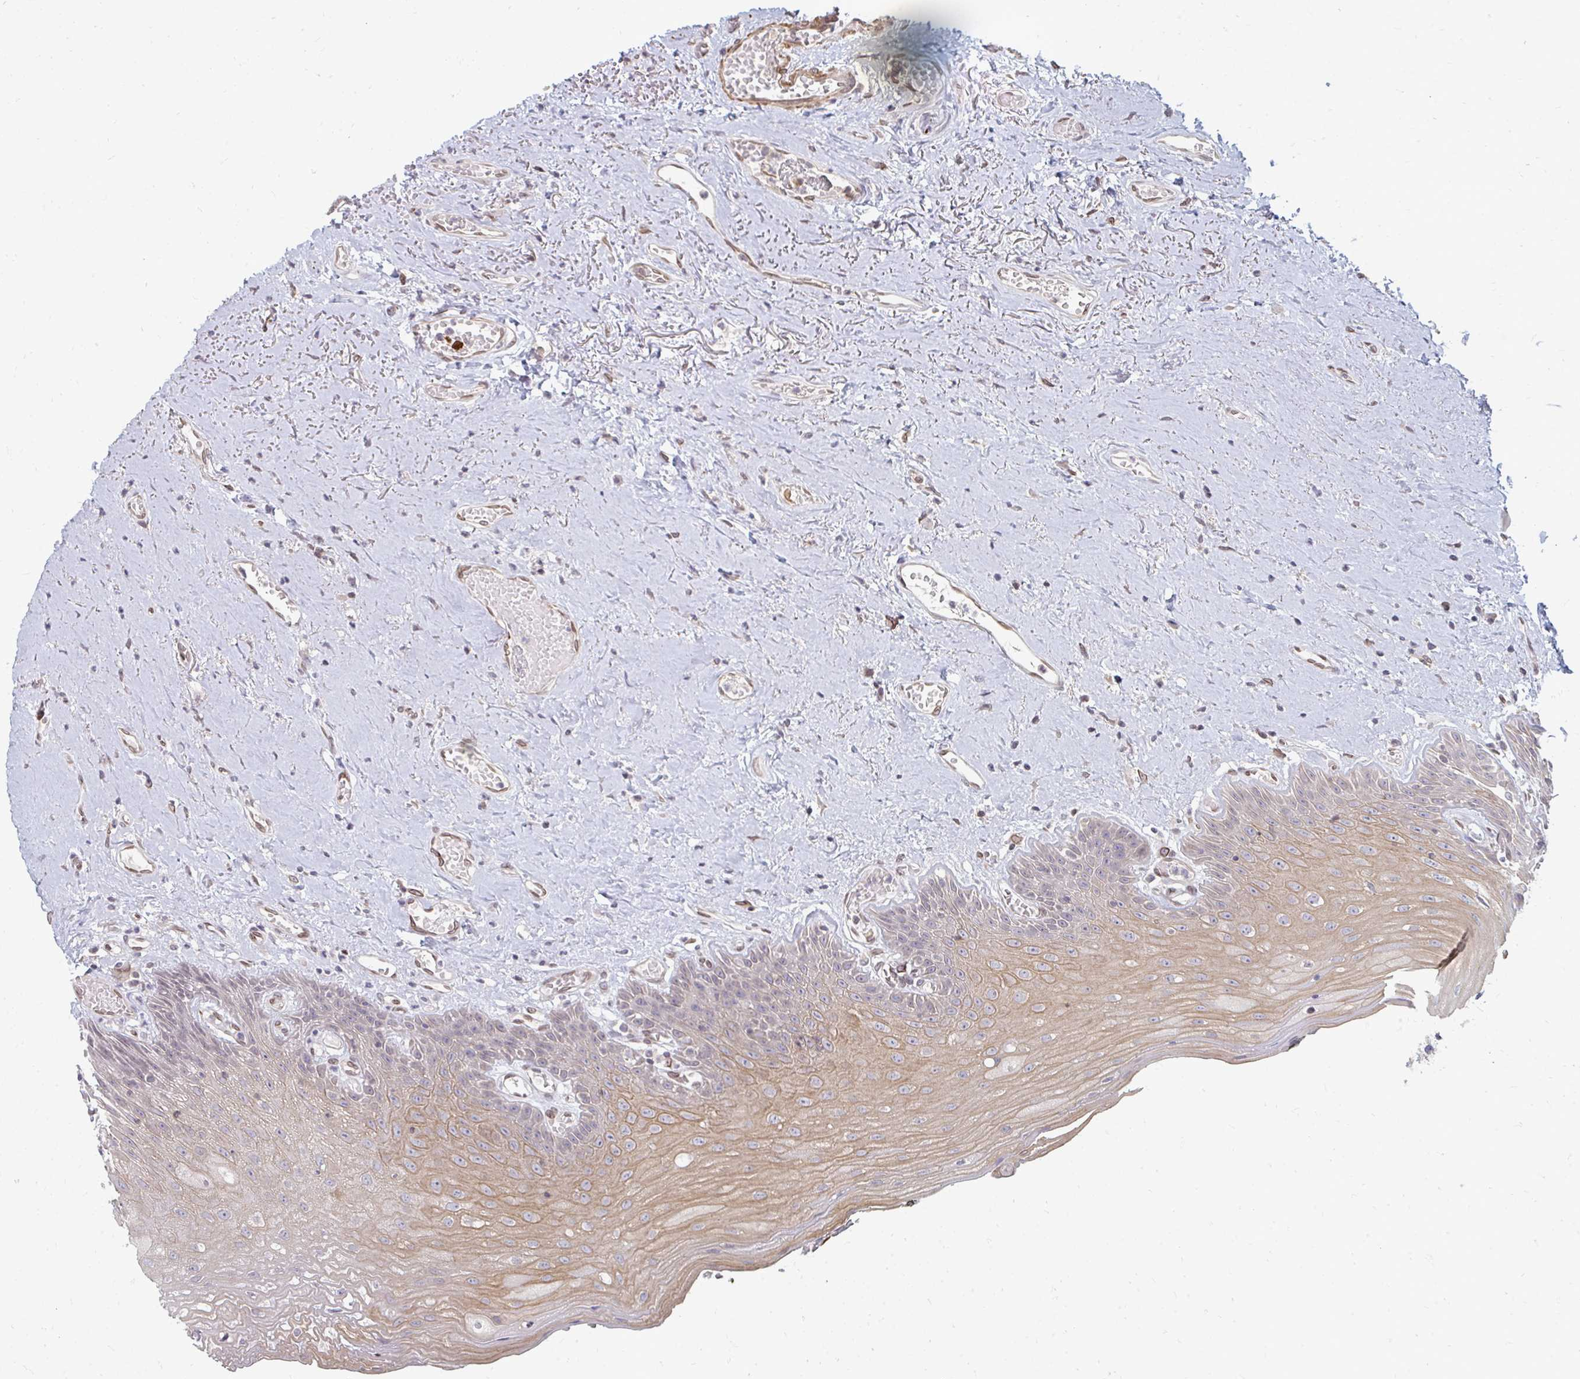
{"staining": {"intensity": "moderate", "quantity": "25%-75%", "location": "cytoplasmic/membranous"}, "tissue": "oral mucosa", "cell_type": "Squamous epithelial cells", "image_type": "normal", "snomed": [{"axis": "morphology", "description": "Normal tissue, NOS"}, {"axis": "morphology", "description": "Squamous cell carcinoma, NOS"}, {"axis": "topography", "description": "Oral tissue"}, {"axis": "topography", "description": "Peripheral nerve tissue"}, {"axis": "topography", "description": "Head-Neck"}], "caption": "Brown immunohistochemical staining in normal oral mucosa shows moderate cytoplasmic/membranous expression in approximately 25%-75% of squamous epithelial cells.", "gene": "GPC5", "patient": {"sex": "female", "age": 59}}